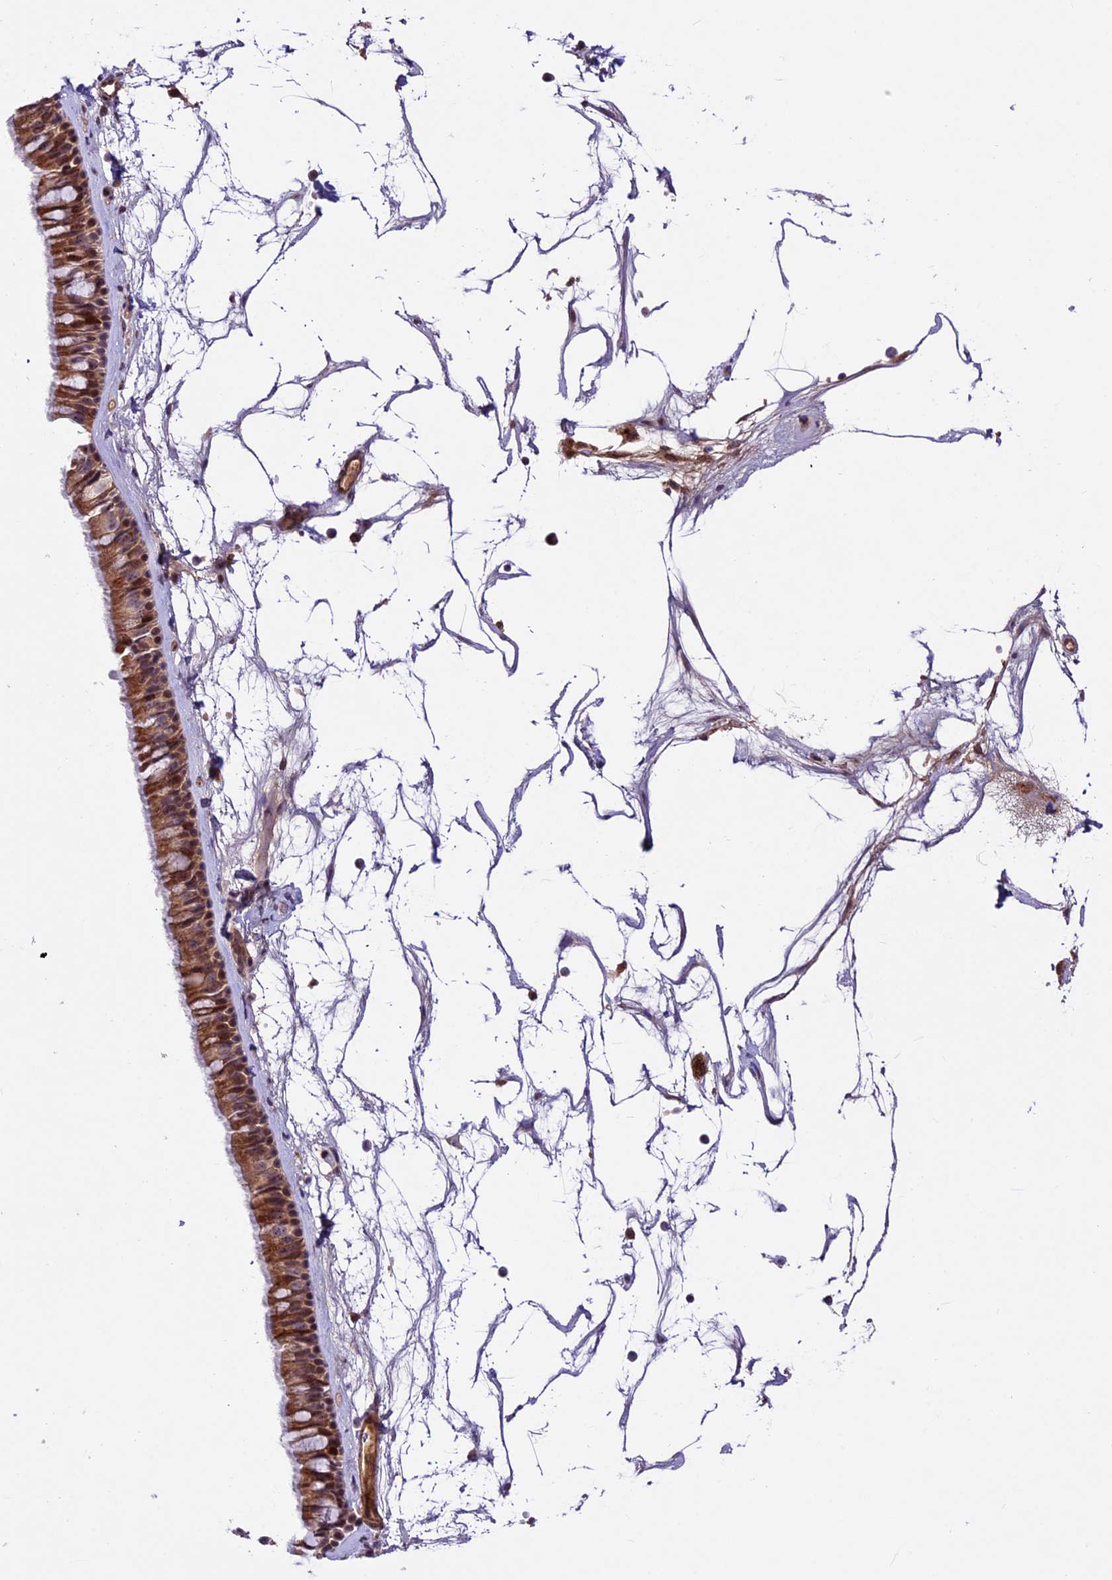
{"staining": {"intensity": "moderate", "quantity": ">75%", "location": "cytoplasmic/membranous,nuclear"}, "tissue": "nasopharynx", "cell_type": "Respiratory epithelial cells", "image_type": "normal", "snomed": [{"axis": "morphology", "description": "Normal tissue, NOS"}, {"axis": "topography", "description": "Nasopharynx"}], "caption": "Immunohistochemistry of unremarkable human nasopharynx exhibits medium levels of moderate cytoplasmic/membranous,nuclear staining in approximately >75% of respiratory epithelial cells. (DAB IHC with brightfield microscopy, high magnification).", "gene": "CCSER1", "patient": {"sex": "male", "age": 64}}